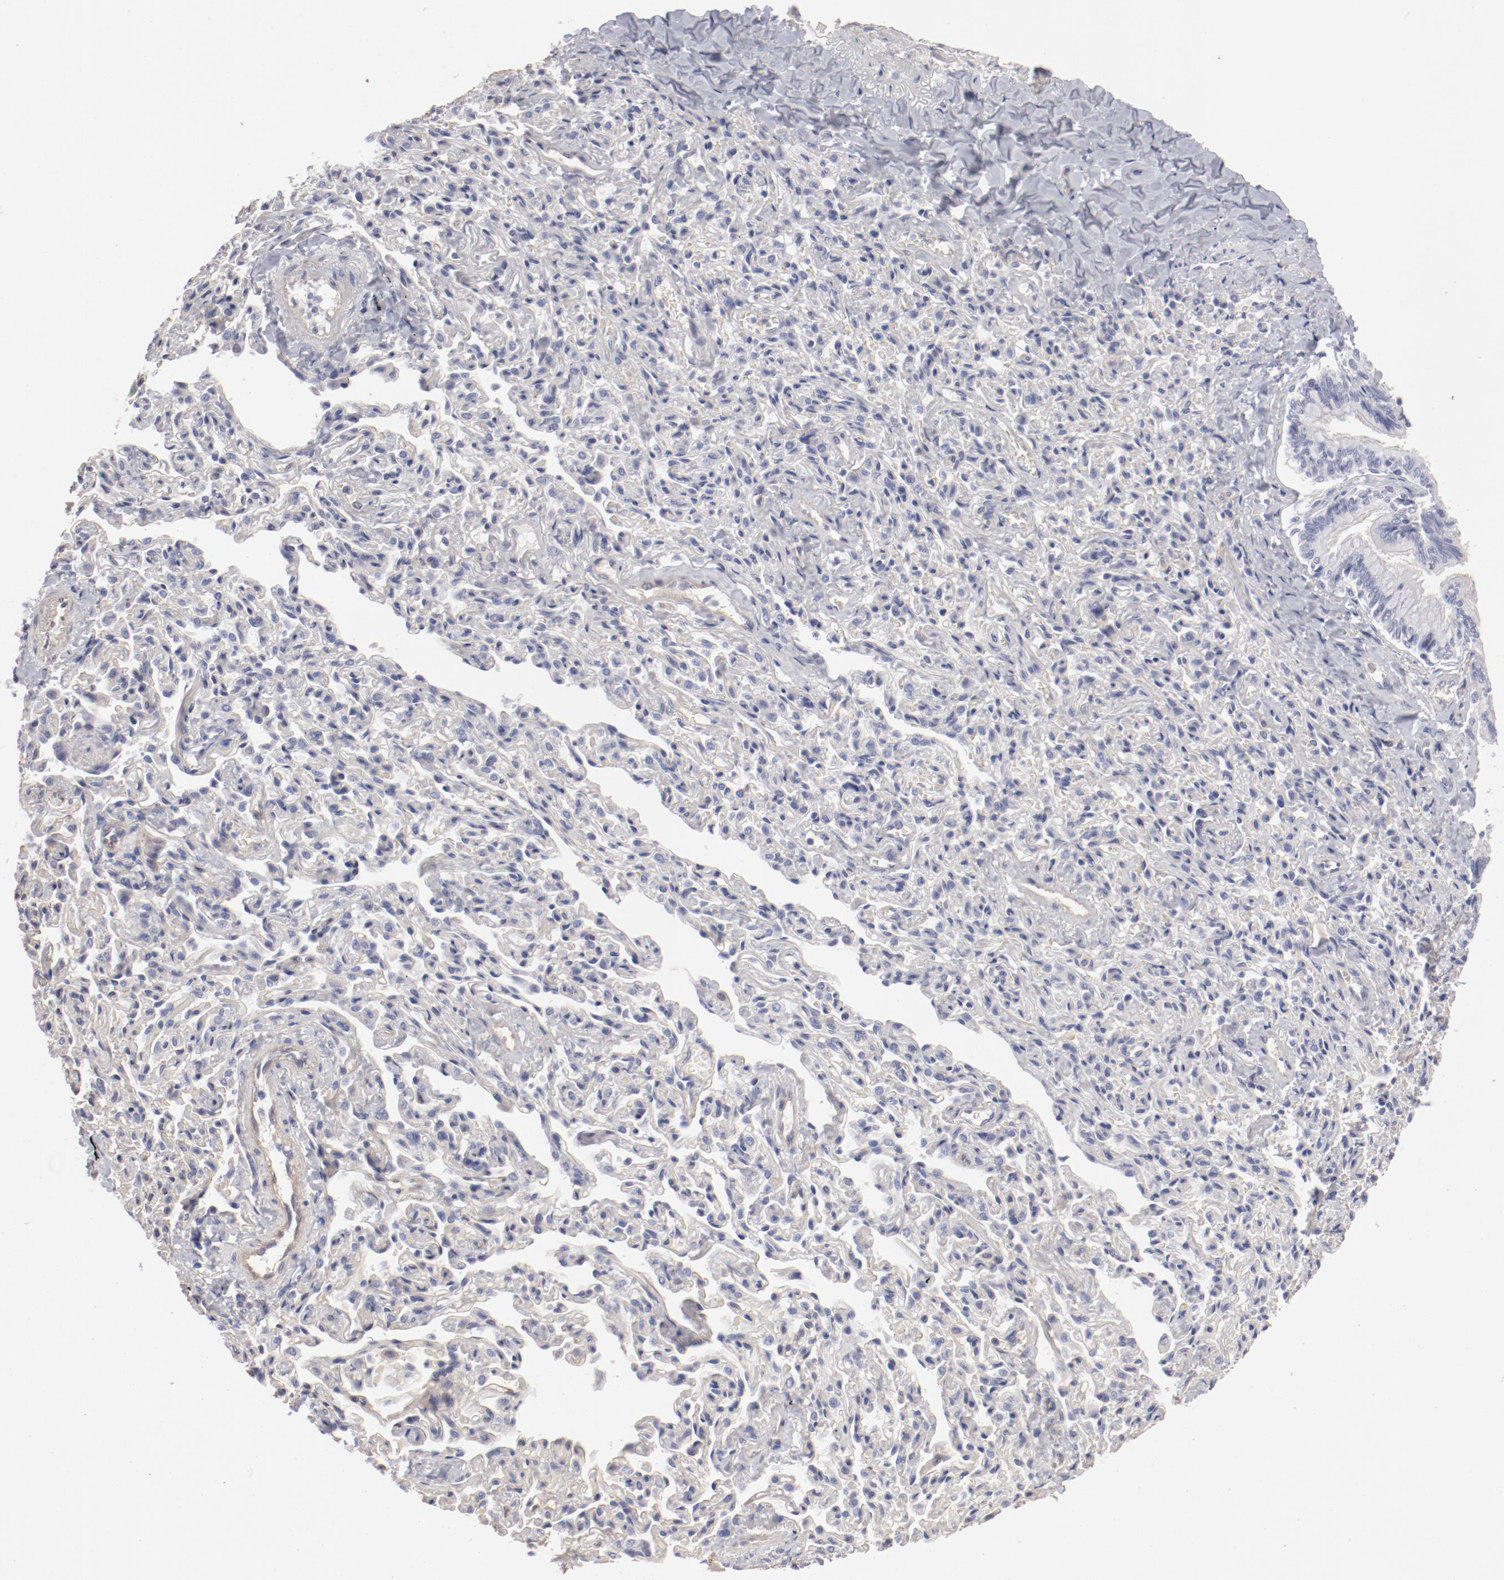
{"staining": {"intensity": "negative", "quantity": "none", "location": "none"}, "tissue": "bronchus", "cell_type": "Respiratory epithelial cells", "image_type": "normal", "snomed": [{"axis": "morphology", "description": "Normal tissue, NOS"}, {"axis": "topography", "description": "Lung"}], "caption": "The photomicrograph shows no staining of respiratory epithelial cells in normal bronchus.", "gene": "LAX1", "patient": {"sex": "male", "age": 64}}